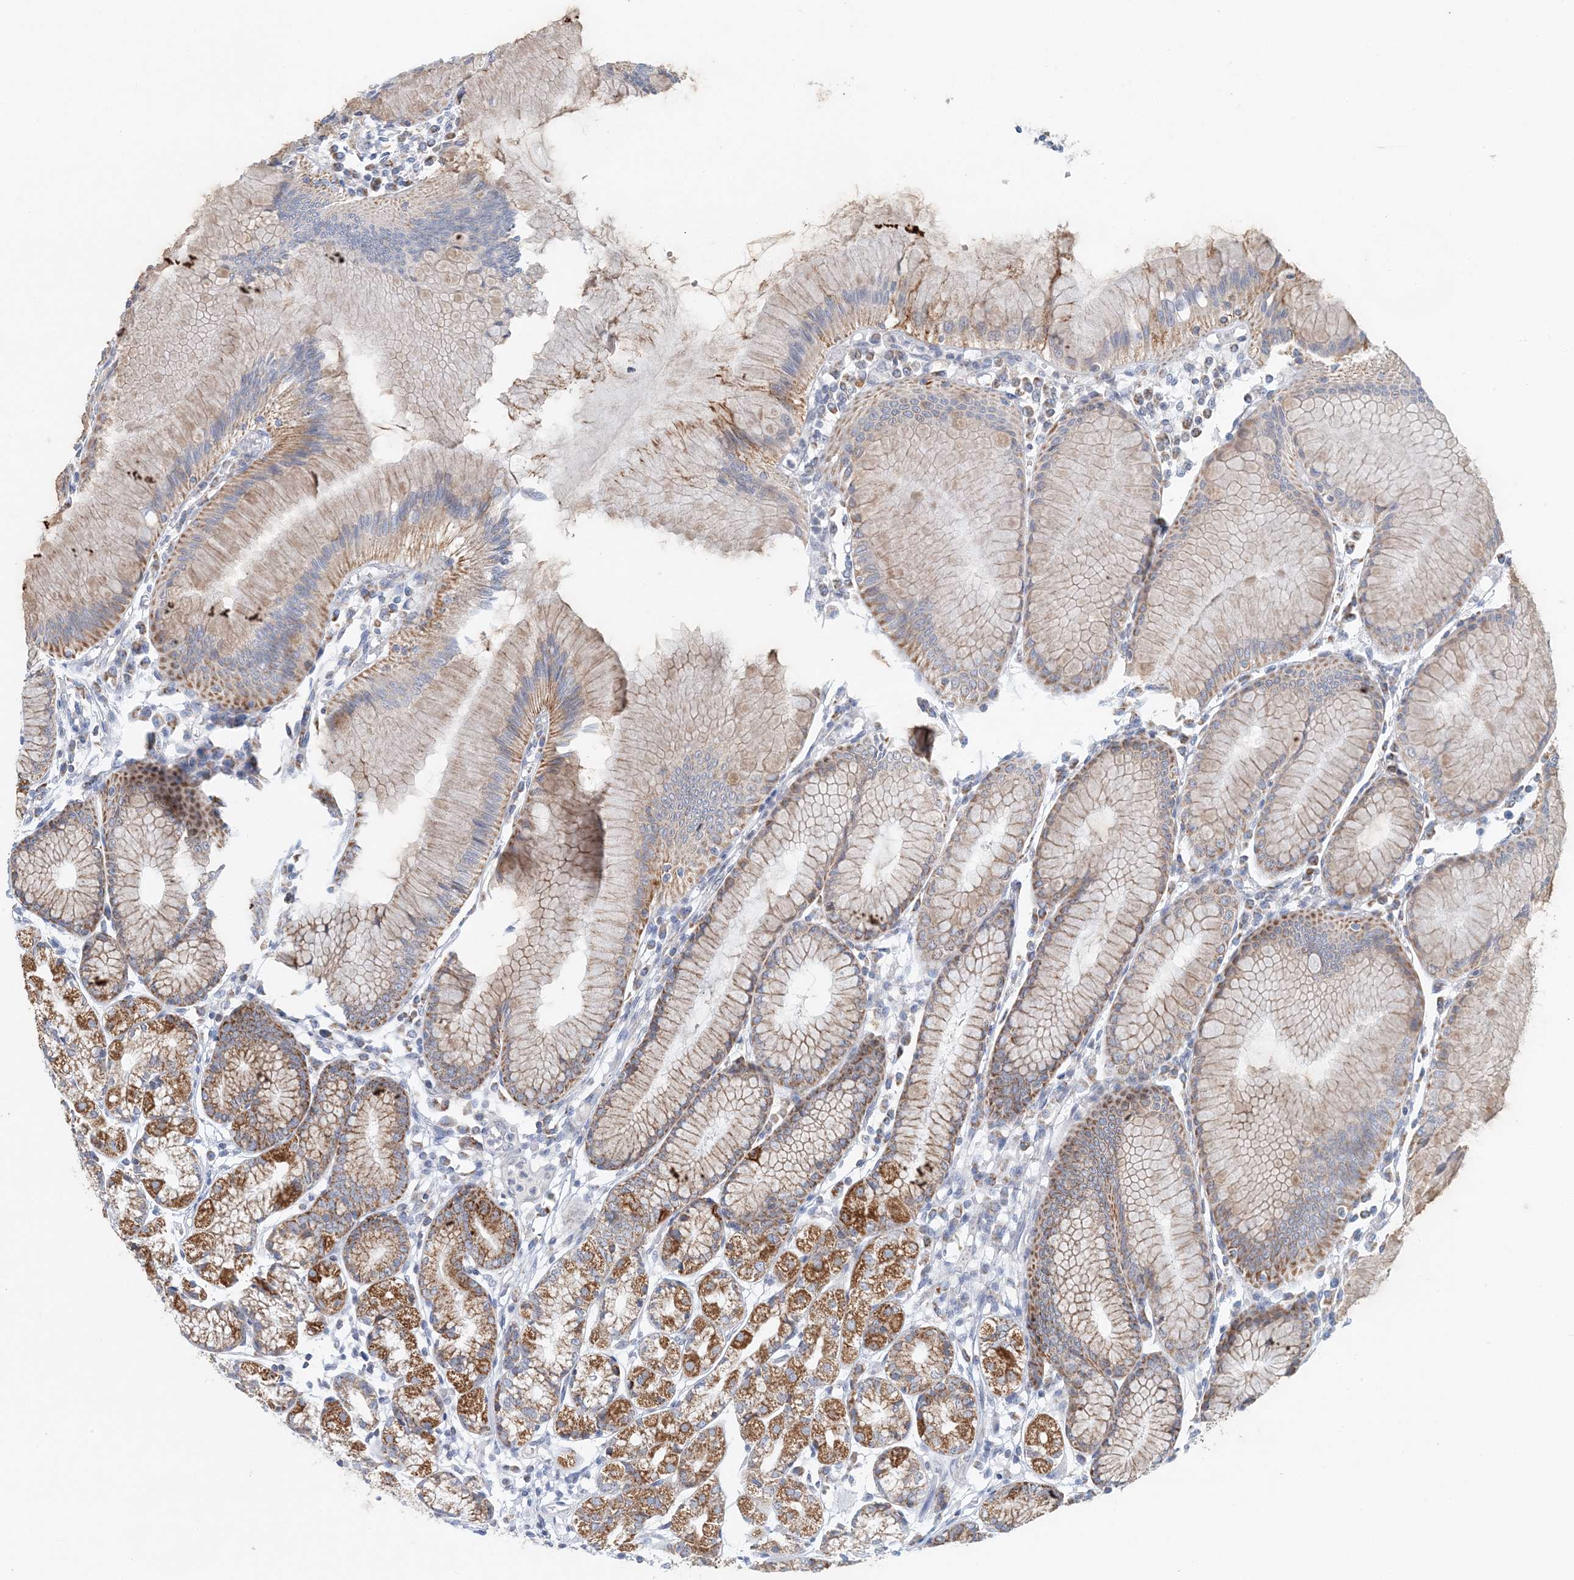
{"staining": {"intensity": "strong", "quantity": "25%-75%", "location": "cytoplasmic/membranous"}, "tissue": "stomach", "cell_type": "Glandular cells", "image_type": "normal", "snomed": [{"axis": "morphology", "description": "Normal tissue, NOS"}, {"axis": "topography", "description": "Stomach"}], "caption": "Immunohistochemistry of normal stomach shows high levels of strong cytoplasmic/membranous expression in about 25%-75% of glandular cells.", "gene": "BDH1", "patient": {"sex": "female", "age": 57}}